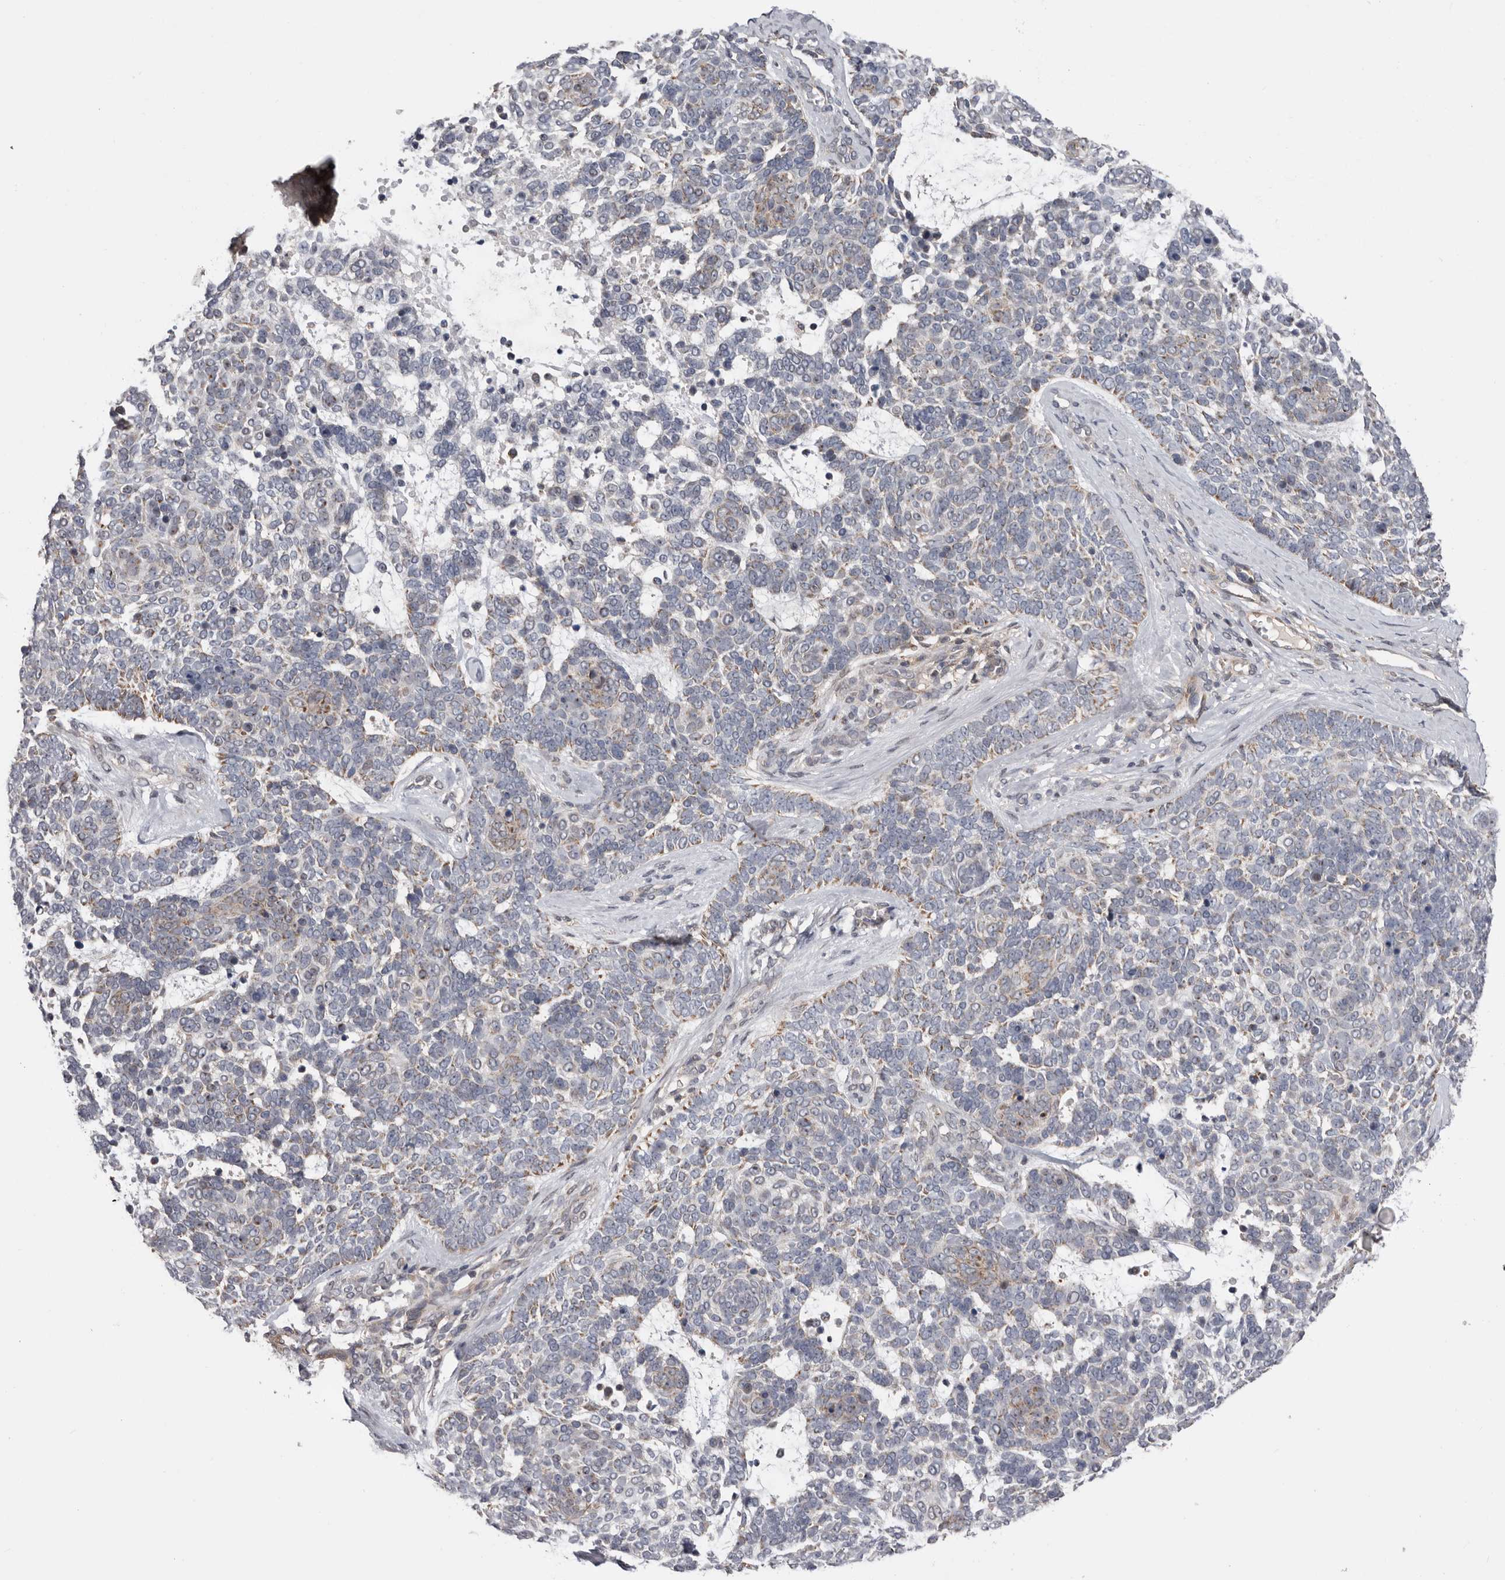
{"staining": {"intensity": "moderate", "quantity": "<25%", "location": "cytoplasmic/membranous"}, "tissue": "skin cancer", "cell_type": "Tumor cells", "image_type": "cancer", "snomed": [{"axis": "morphology", "description": "Basal cell carcinoma"}, {"axis": "topography", "description": "Skin"}], "caption": "Immunohistochemical staining of skin cancer exhibits low levels of moderate cytoplasmic/membranous protein expression in about <25% of tumor cells.", "gene": "MOGAT2", "patient": {"sex": "female", "age": 81}}